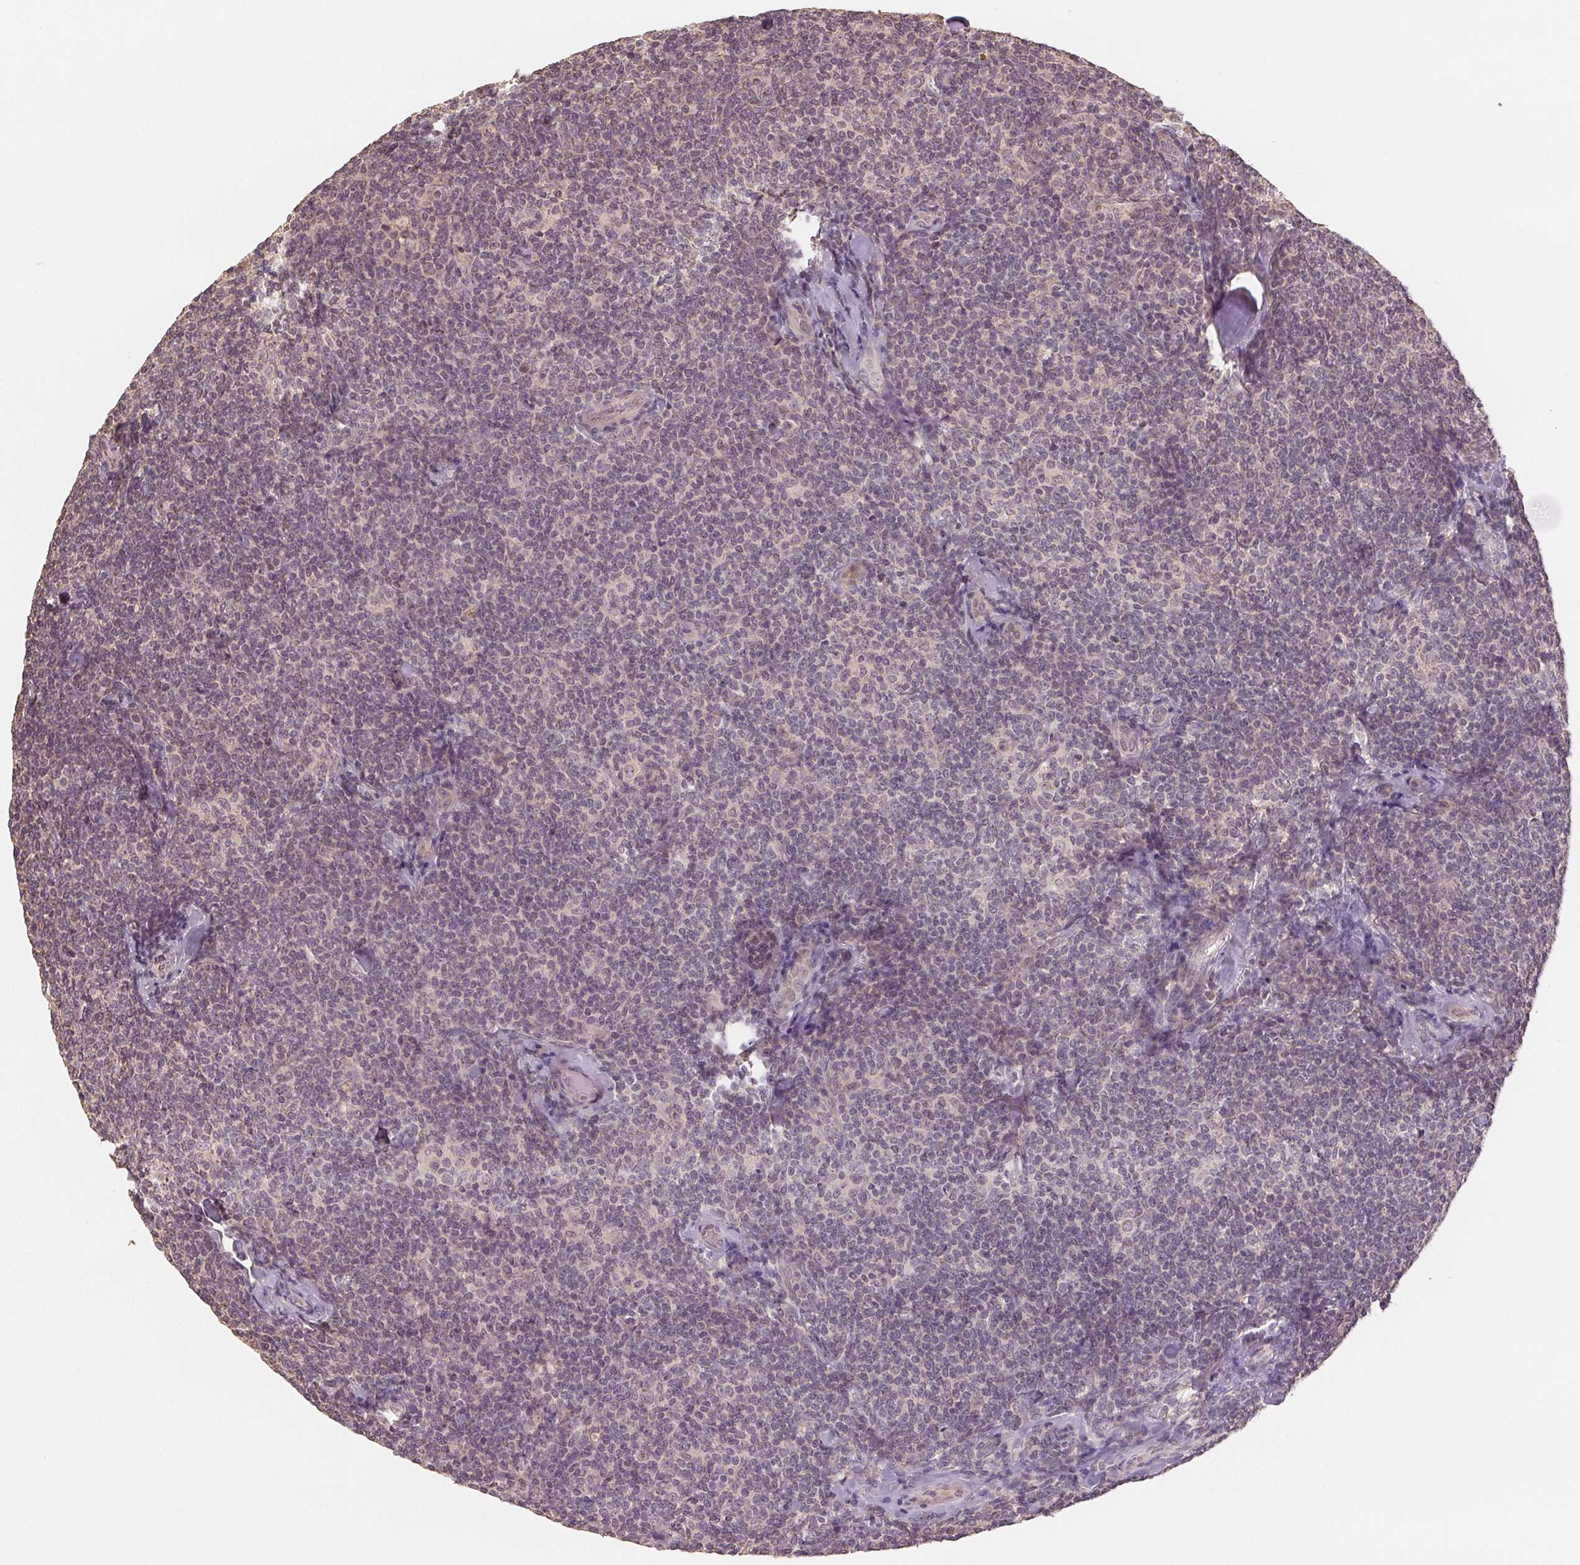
{"staining": {"intensity": "negative", "quantity": "none", "location": "none"}, "tissue": "lymphoma", "cell_type": "Tumor cells", "image_type": "cancer", "snomed": [{"axis": "morphology", "description": "Malignant lymphoma, non-Hodgkin's type, Low grade"}, {"axis": "topography", "description": "Lymph node"}], "caption": "High magnification brightfield microscopy of lymphoma stained with DAB (3,3'-diaminobenzidine) (brown) and counterstained with hematoxylin (blue): tumor cells show no significant staining. Brightfield microscopy of IHC stained with DAB (brown) and hematoxylin (blue), captured at high magnification.", "gene": "COX14", "patient": {"sex": "female", "age": 56}}